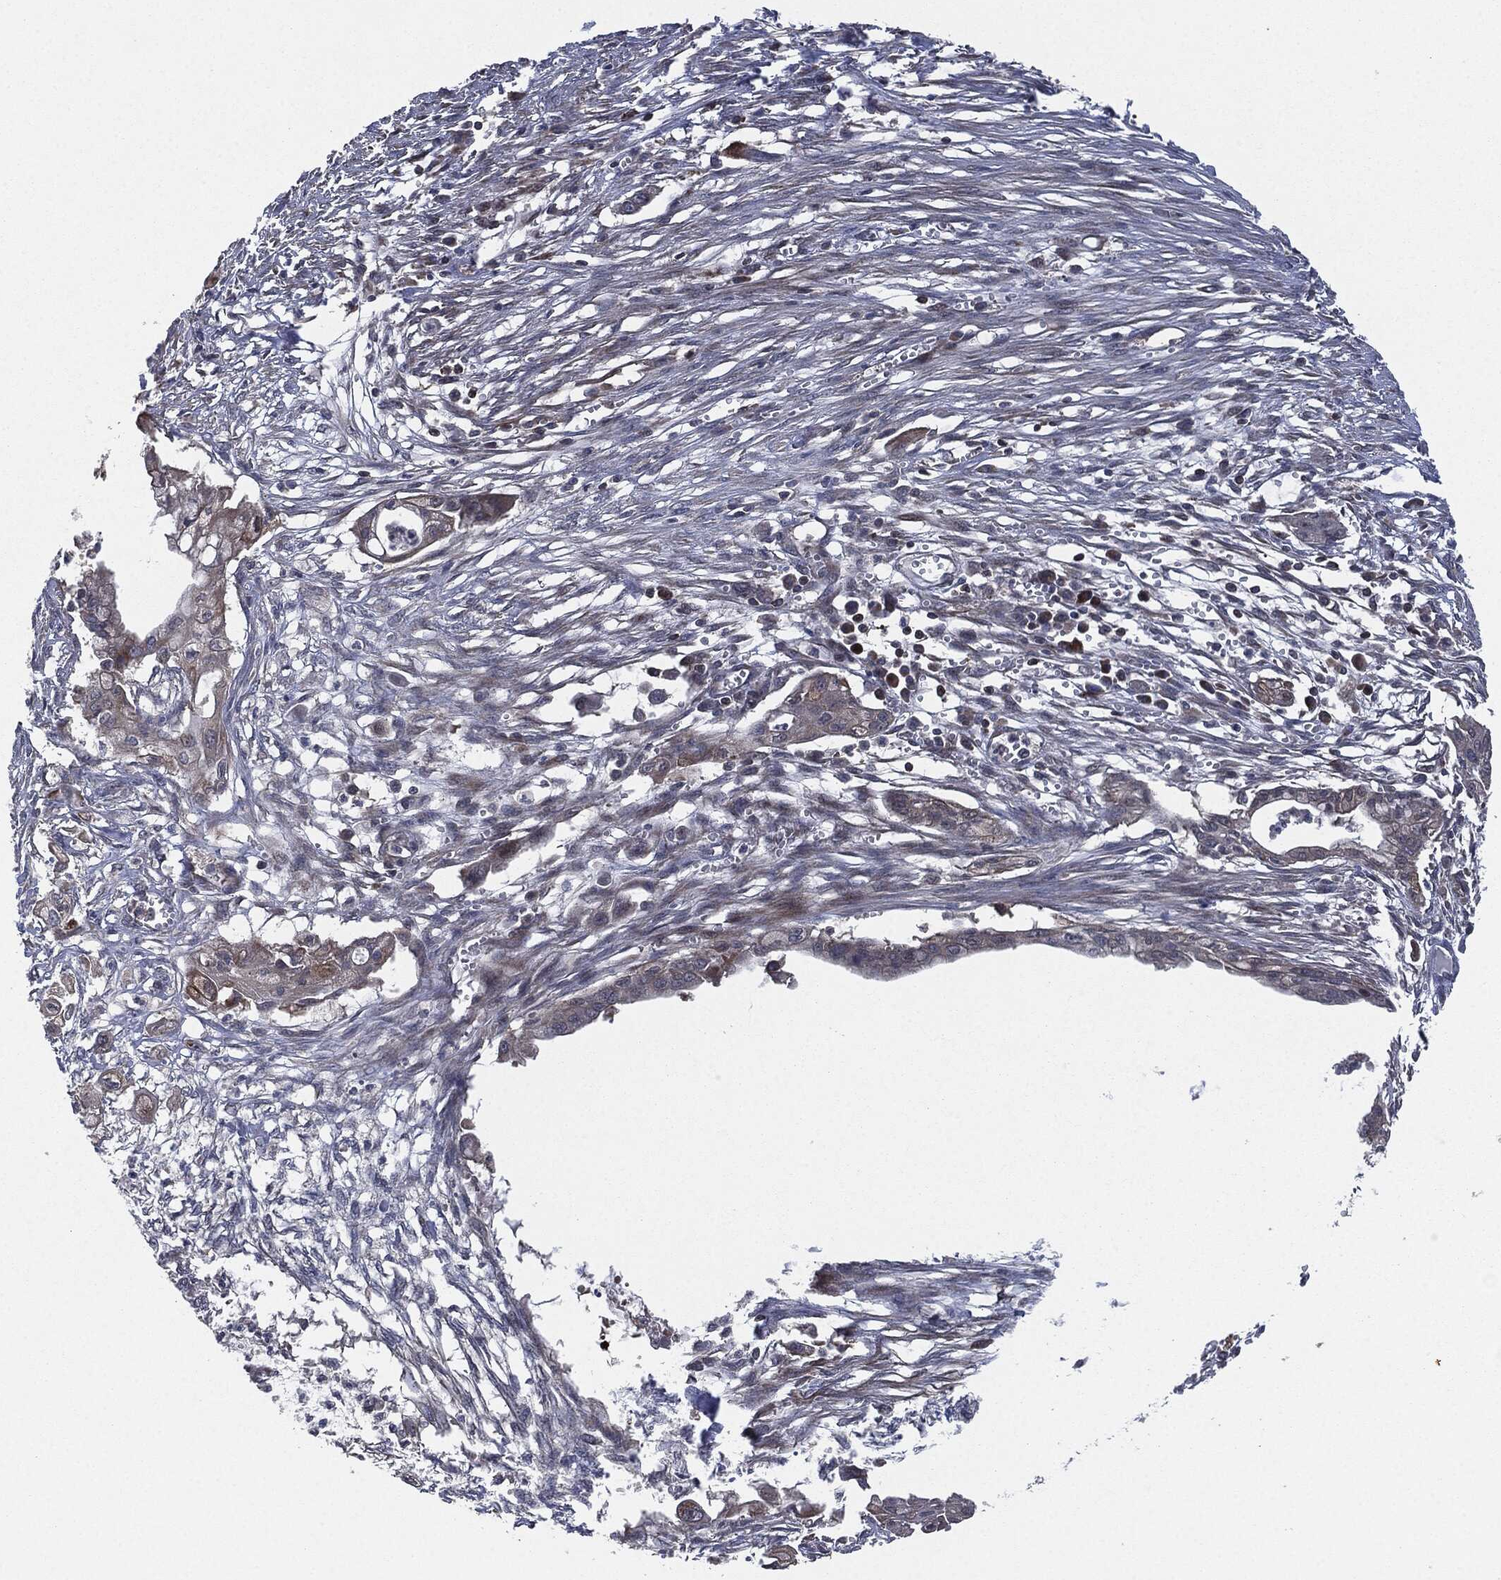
{"staining": {"intensity": "negative", "quantity": "none", "location": "none"}, "tissue": "pancreatic cancer", "cell_type": "Tumor cells", "image_type": "cancer", "snomed": [{"axis": "morphology", "description": "Normal tissue, NOS"}, {"axis": "morphology", "description": "Adenocarcinoma, NOS"}, {"axis": "topography", "description": "Pancreas"}], "caption": "Pancreatic cancer (adenocarcinoma) was stained to show a protein in brown. There is no significant positivity in tumor cells. (Stains: DAB immunohistochemistry (IHC) with hematoxylin counter stain, Microscopy: brightfield microscopy at high magnification).", "gene": "UBR1", "patient": {"sex": "female", "age": 58}}